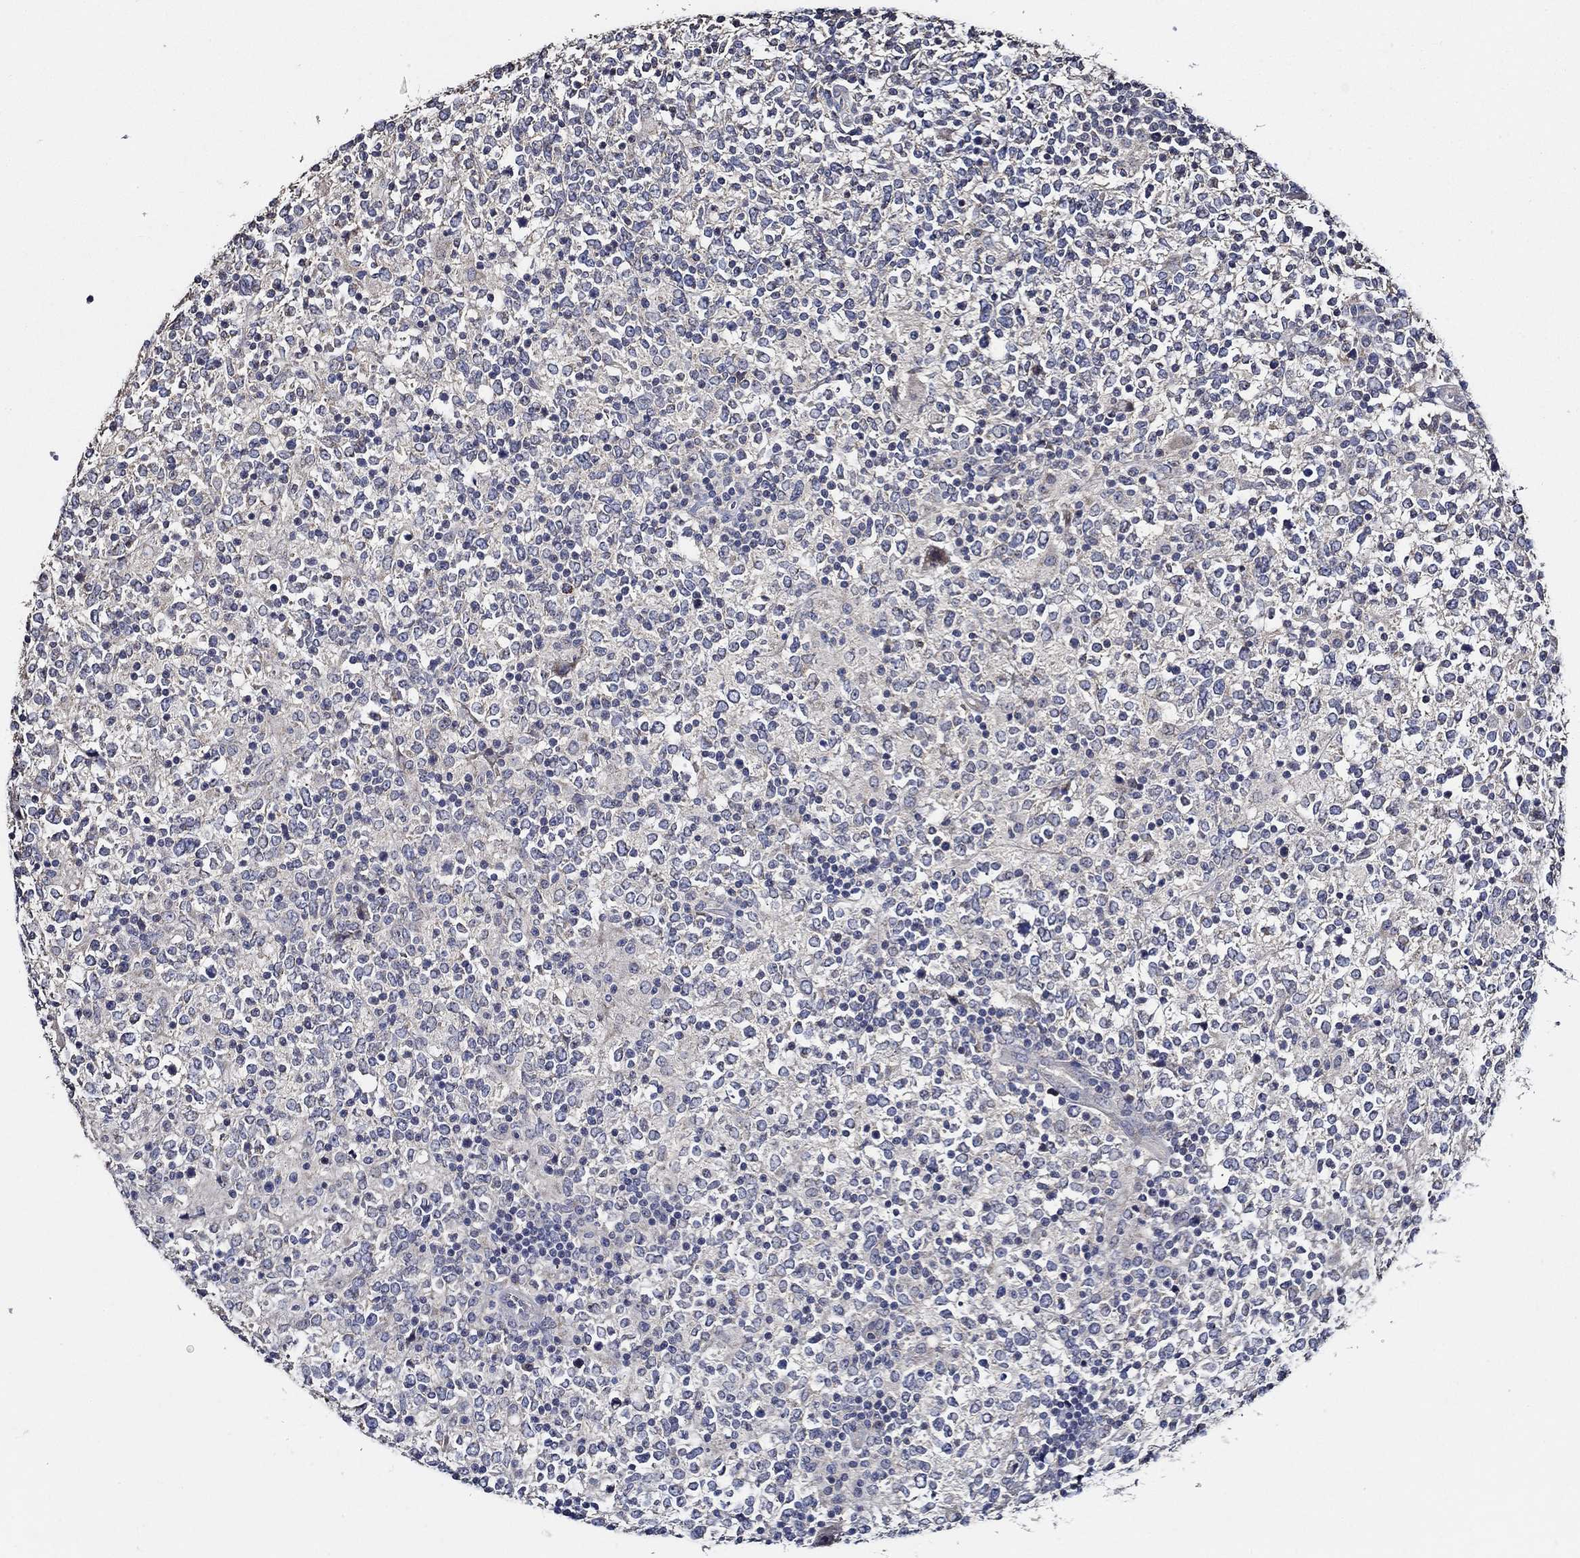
{"staining": {"intensity": "negative", "quantity": "none", "location": "none"}, "tissue": "lymphoma", "cell_type": "Tumor cells", "image_type": "cancer", "snomed": [{"axis": "morphology", "description": "Malignant lymphoma, non-Hodgkin's type, High grade"}, {"axis": "topography", "description": "Lymph node"}], "caption": "Tumor cells are negative for protein expression in human malignant lymphoma, non-Hodgkin's type (high-grade).", "gene": "WDR53", "patient": {"sex": "female", "age": 84}}